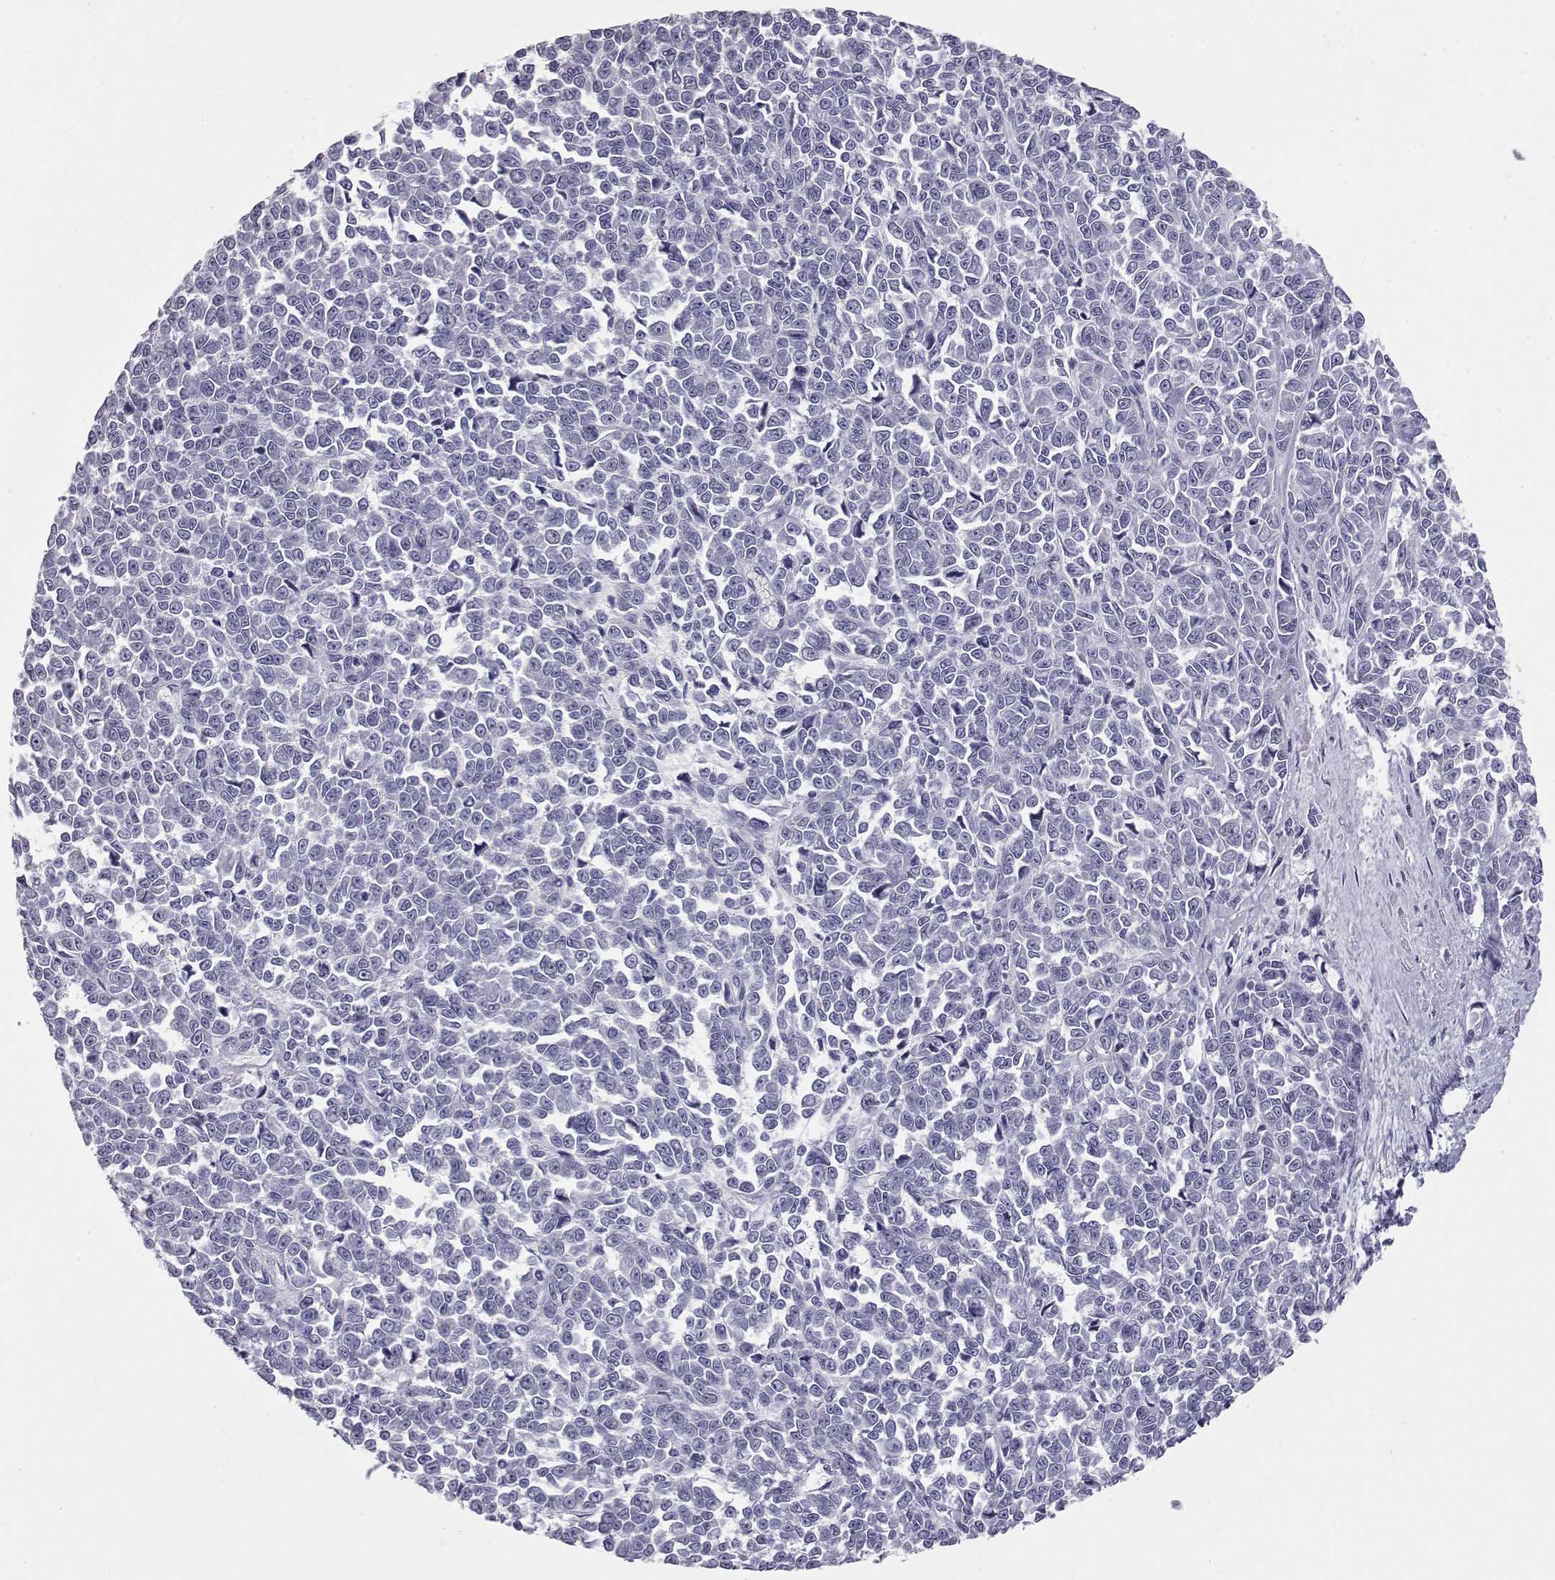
{"staining": {"intensity": "negative", "quantity": "none", "location": "none"}, "tissue": "melanoma", "cell_type": "Tumor cells", "image_type": "cancer", "snomed": [{"axis": "morphology", "description": "Malignant melanoma, NOS"}, {"axis": "topography", "description": "Skin"}], "caption": "Immunohistochemistry (IHC) of malignant melanoma displays no staining in tumor cells.", "gene": "LAMB3", "patient": {"sex": "female", "age": 95}}